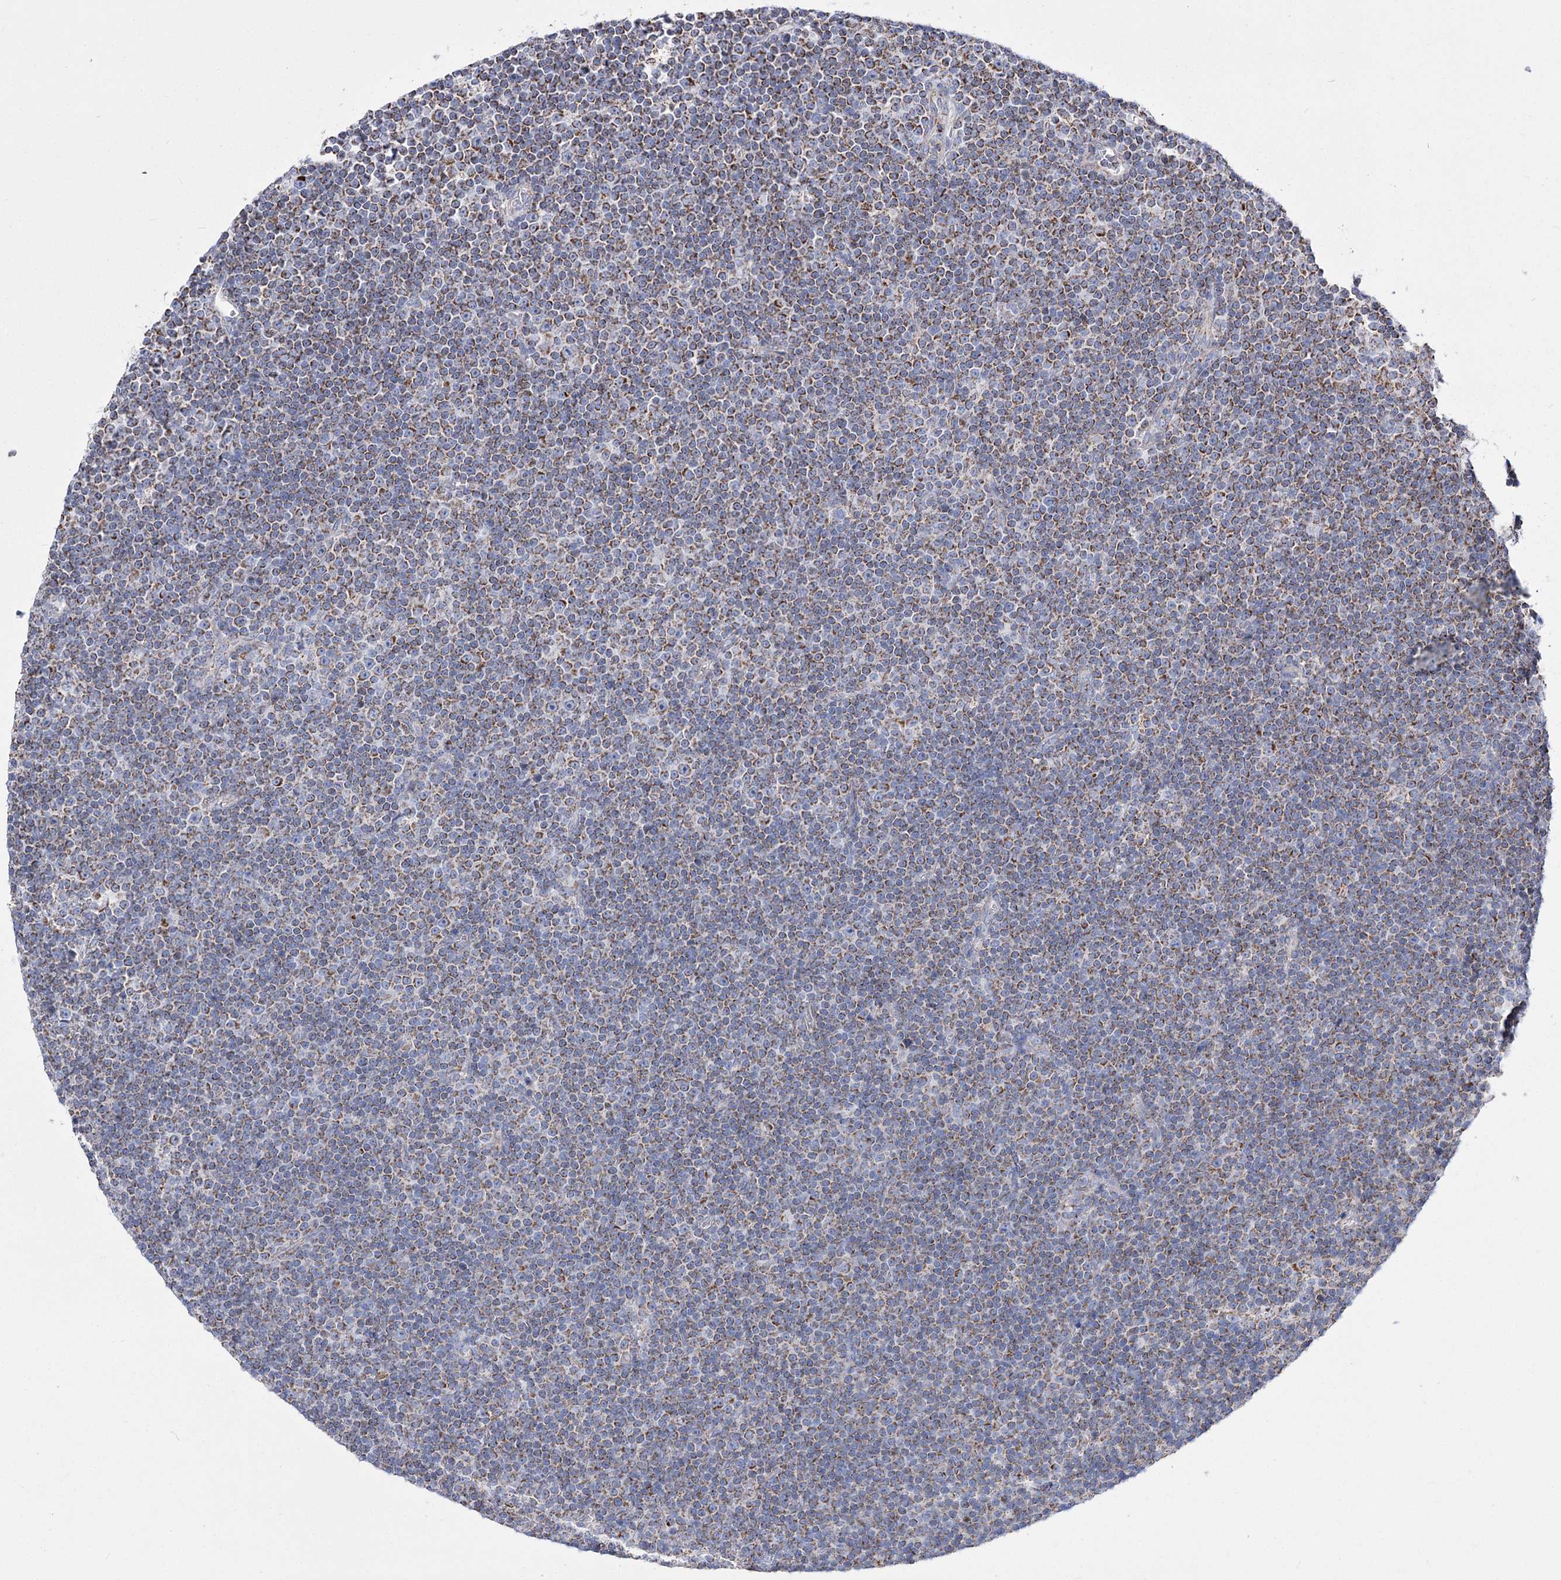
{"staining": {"intensity": "moderate", "quantity": ">75%", "location": "cytoplasmic/membranous"}, "tissue": "lymphoma", "cell_type": "Tumor cells", "image_type": "cancer", "snomed": [{"axis": "morphology", "description": "Malignant lymphoma, non-Hodgkin's type, Low grade"}, {"axis": "topography", "description": "Lymph node"}], "caption": "Moderate cytoplasmic/membranous positivity is identified in approximately >75% of tumor cells in malignant lymphoma, non-Hodgkin's type (low-grade).", "gene": "PDHB", "patient": {"sex": "female", "age": 67}}